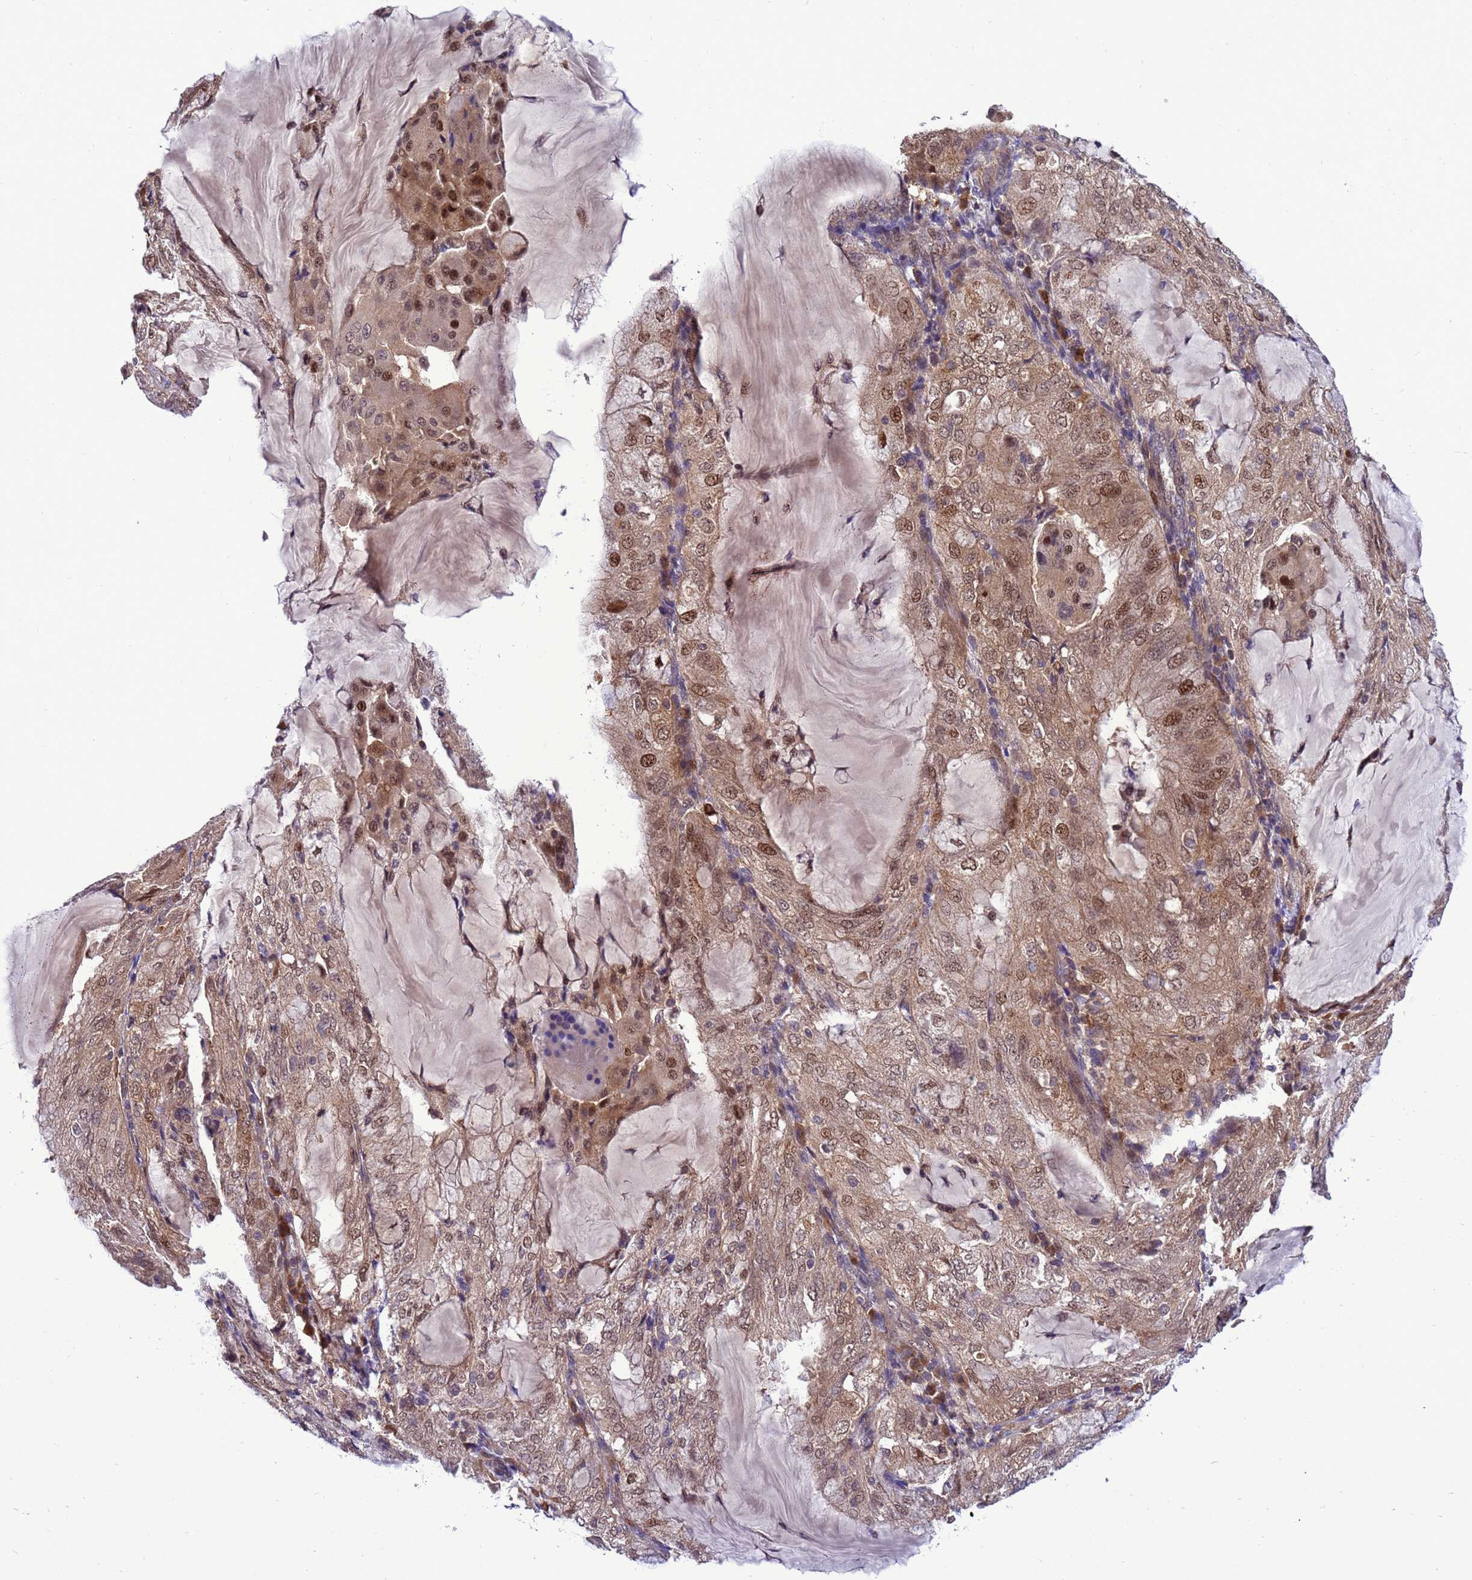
{"staining": {"intensity": "moderate", "quantity": ">75%", "location": "cytoplasmic/membranous,nuclear"}, "tissue": "endometrial cancer", "cell_type": "Tumor cells", "image_type": "cancer", "snomed": [{"axis": "morphology", "description": "Adenocarcinoma, NOS"}, {"axis": "topography", "description": "Endometrium"}], "caption": "Endometrial cancer (adenocarcinoma) stained for a protein demonstrates moderate cytoplasmic/membranous and nuclear positivity in tumor cells.", "gene": "RASD1", "patient": {"sex": "female", "age": 81}}